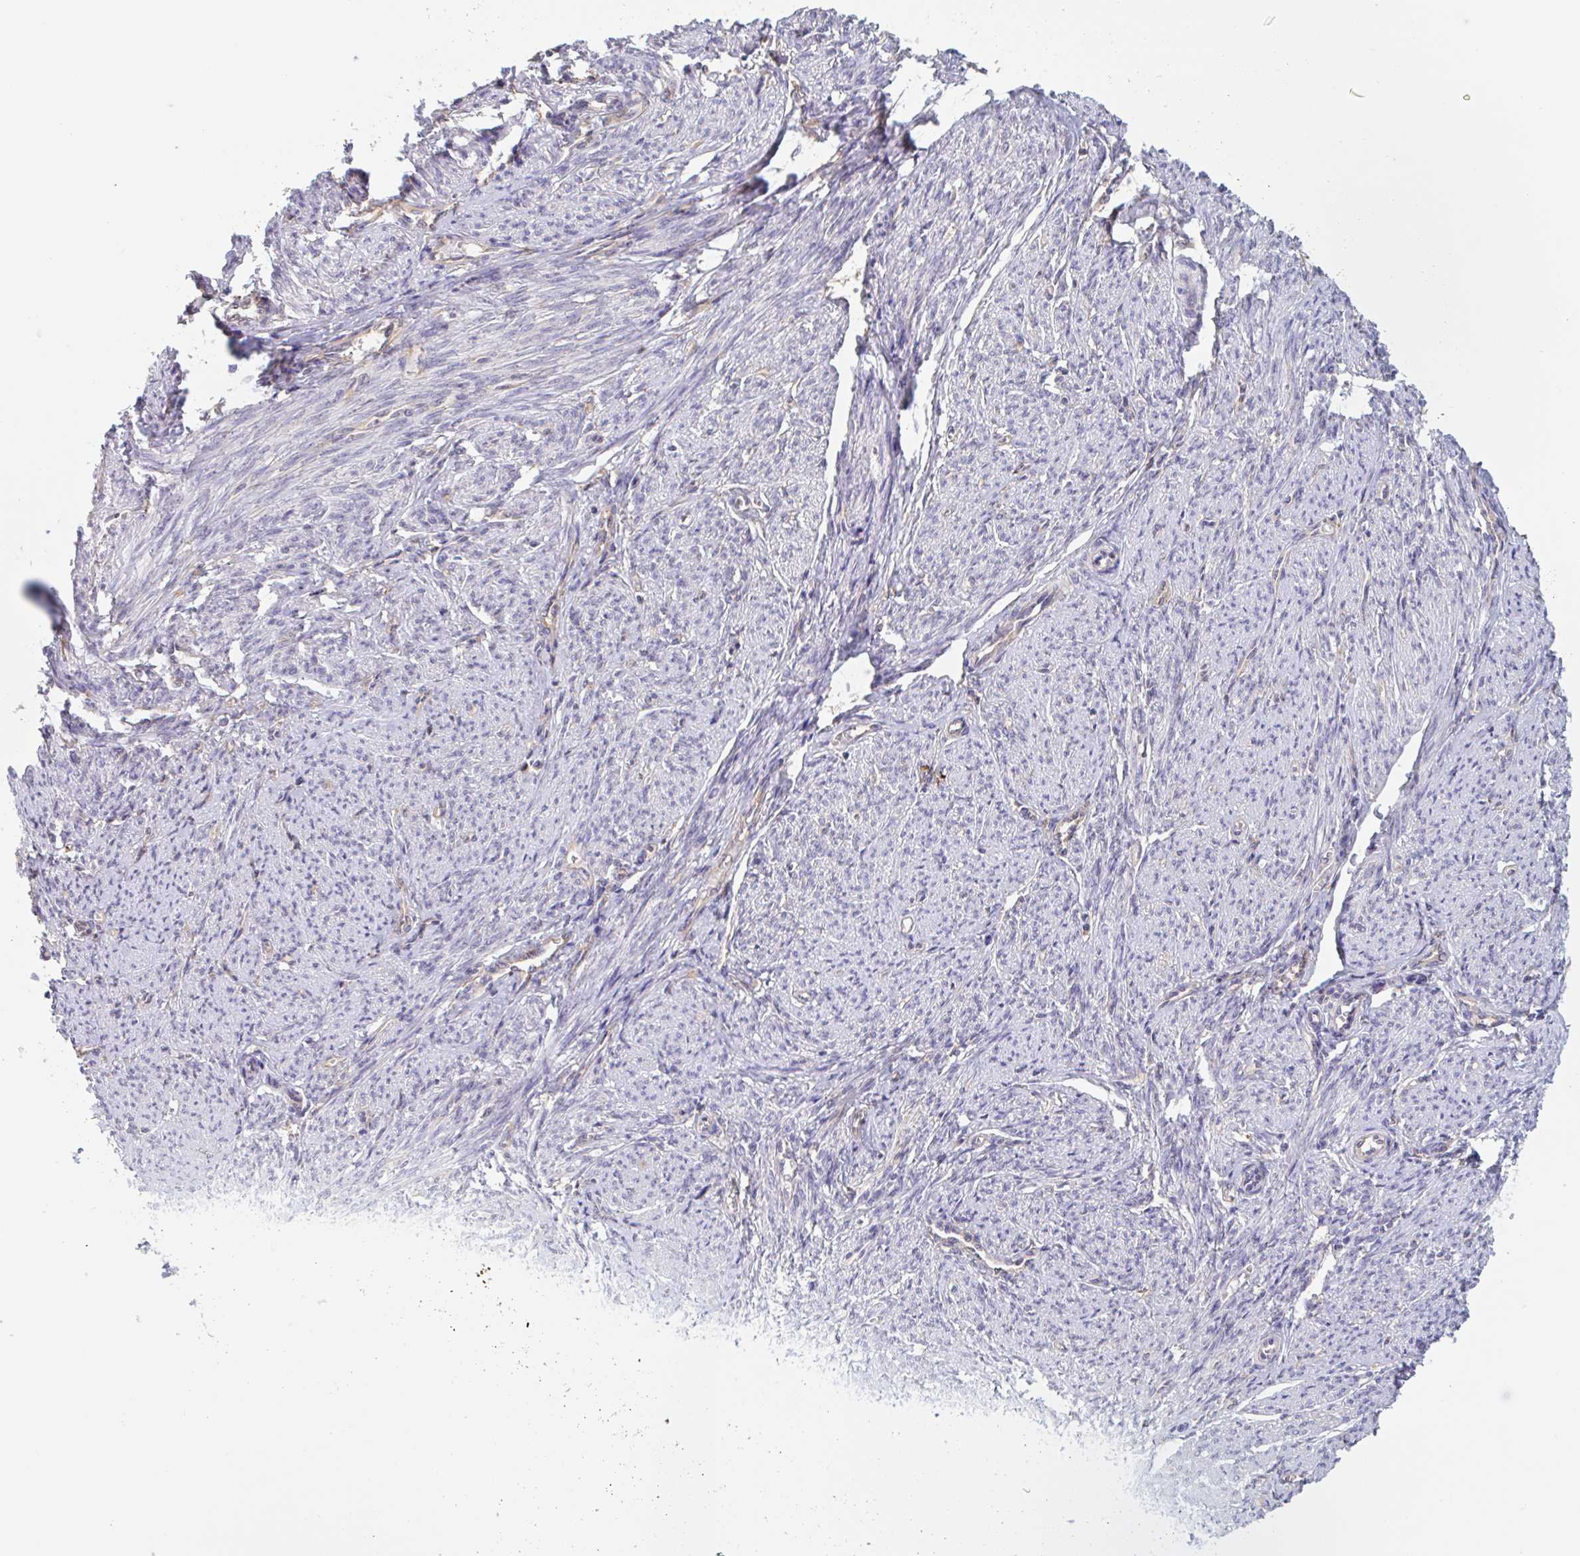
{"staining": {"intensity": "weak", "quantity": "<25%", "location": "cytoplasmic/membranous"}, "tissue": "smooth muscle", "cell_type": "Smooth muscle cells", "image_type": "normal", "snomed": [{"axis": "morphology", "description": "Normal tissue, NOS"}, {"axis": "topography", "description": "Smooth muscle"}], "caption": "Immunohistochemistry photomicrograph of benign smooth muscle stained for a protein (brown), which shows no staining in smooth muscle cells.", "gene": "SNX8", "patient": {"sex": "female", "age": 65}}